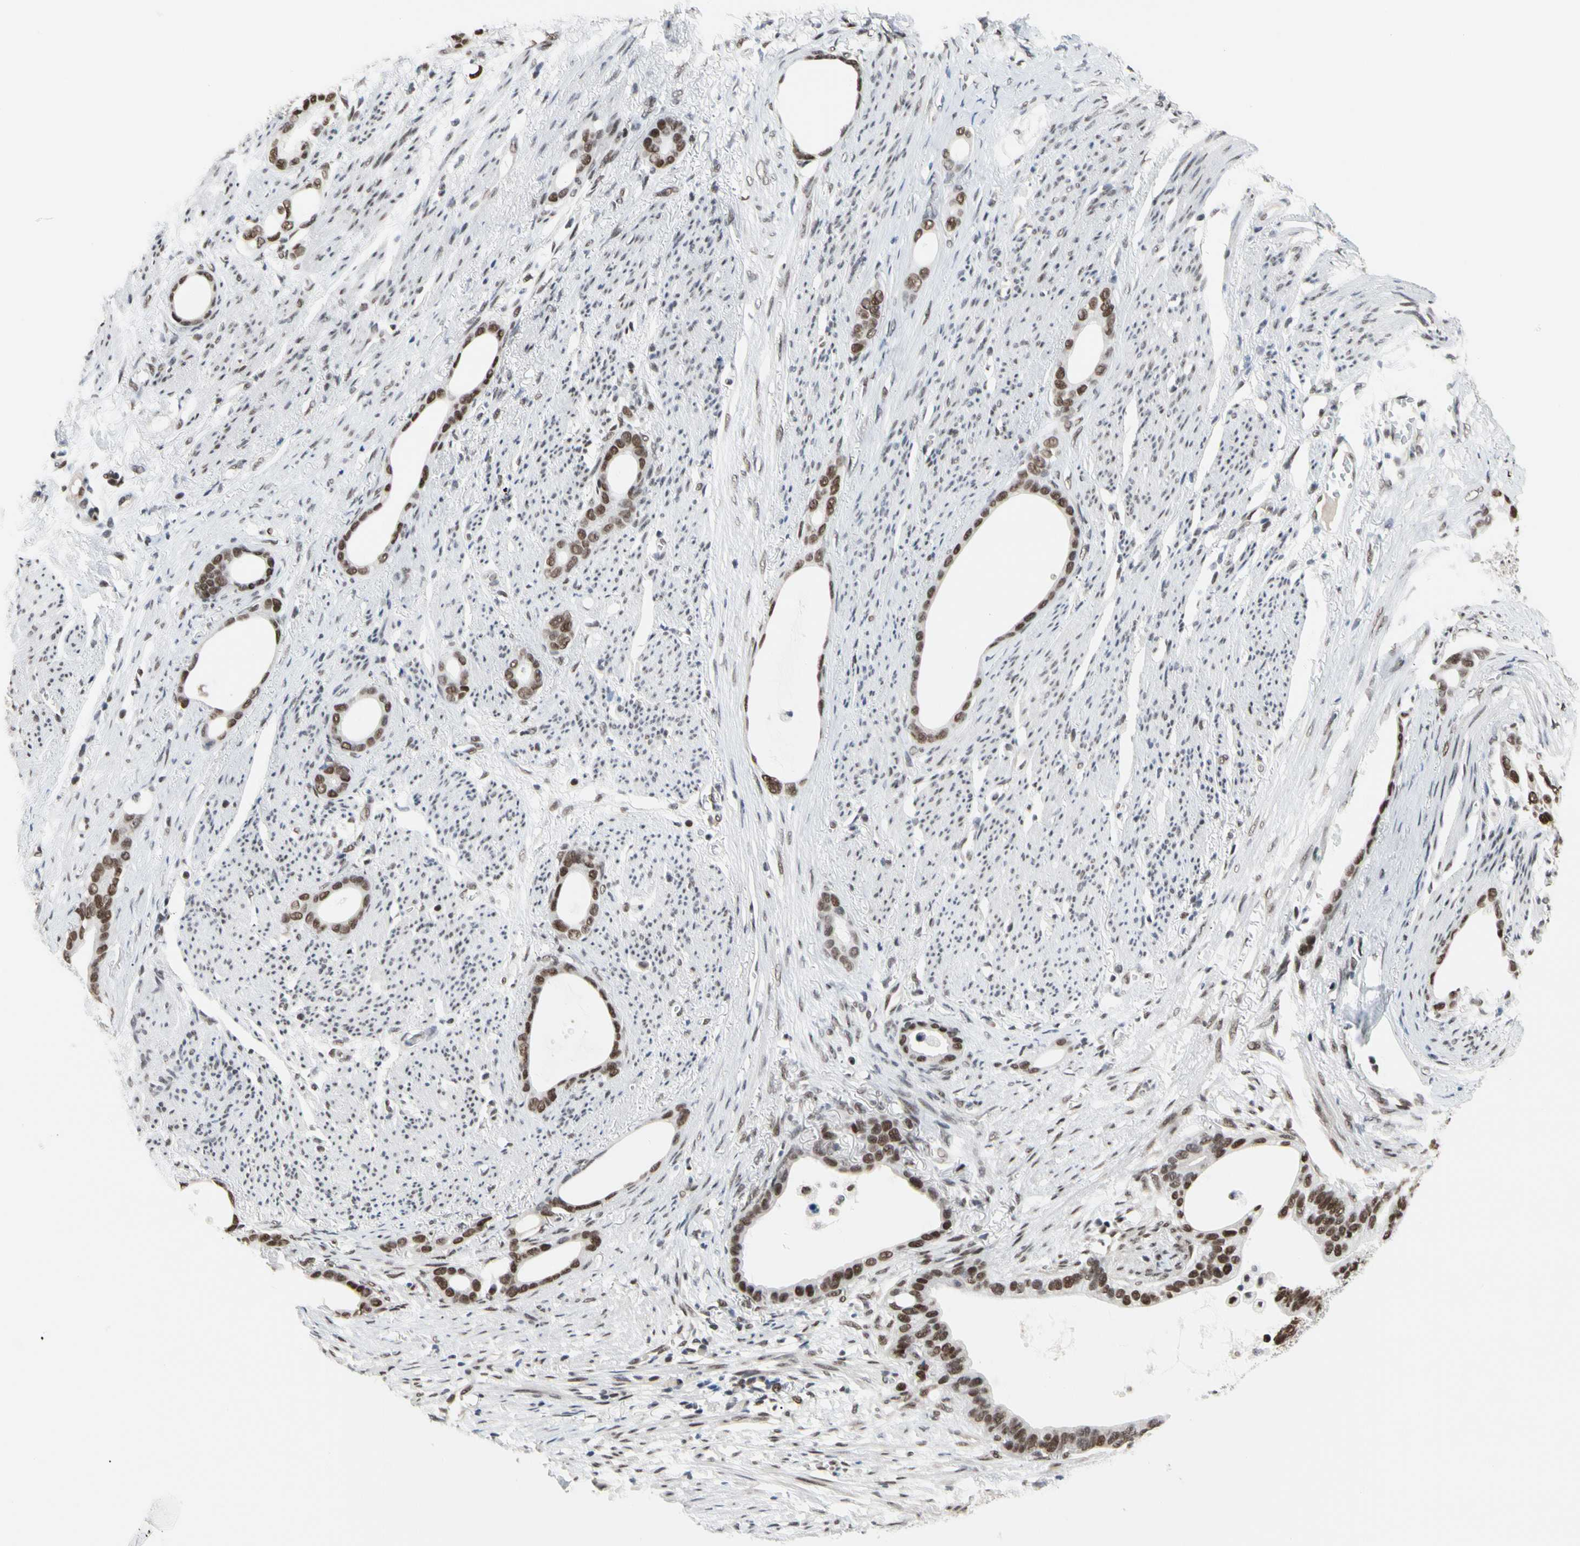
{"staining": {"intensity": "moderate", "quantity": ">75%", "location": "nuclear"}, "tissue": "stomach cancer", "cell_type": "Tumor cells", "image_type": "cancer", "snomed": [{"axis": "morphology", "description": "Adenocarcinoma, NOS"}, {"axis": "topography", "description": "Stomach"}], "caption": "Brown immunohistochemical staining in stomach adenocarcinoma displays moderate nuclear expression in approximately >75% of tumor cells.", "gene": "FAM98B", "patient": {"sex": "female", "age": 75}}